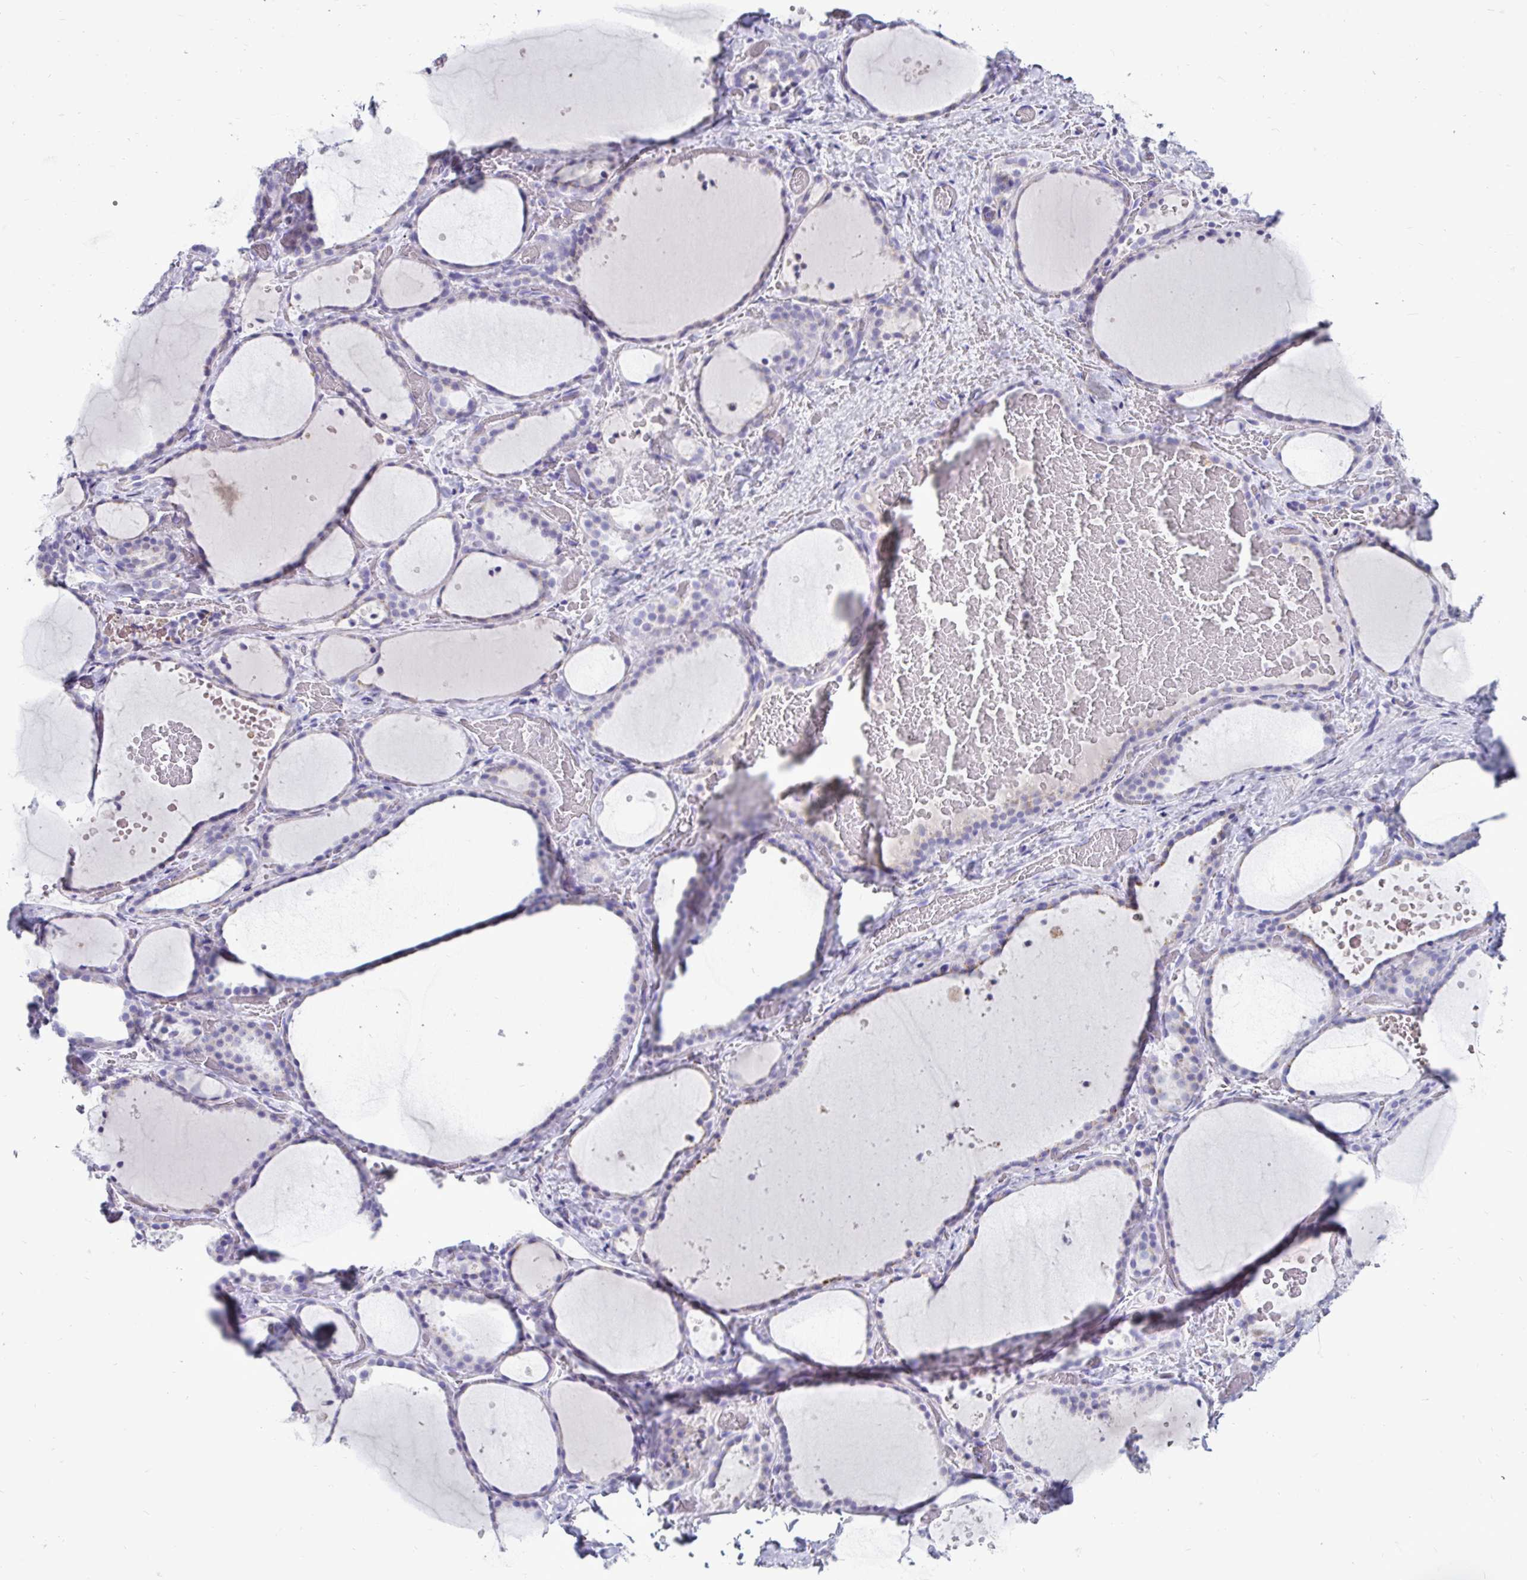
{"staining": {"intensity": "negative", "quantity": "none", "location": "none"}, "tissue": "thyroid gland", "cell_type": "Glandular cells", "image_type": "normal", "snomed": [{"axis": "morphology", "description": "Normal tissue, NOS"}, {"axis": "topography", "description": "Thyroid gland"}], "caption": "This is an immunohistochemistry (IHC) image of benign thyroid gland. There is no staining in glandular cells.", "gene": "CTSZ", "patient": {"sex": "female", "age": 36}}